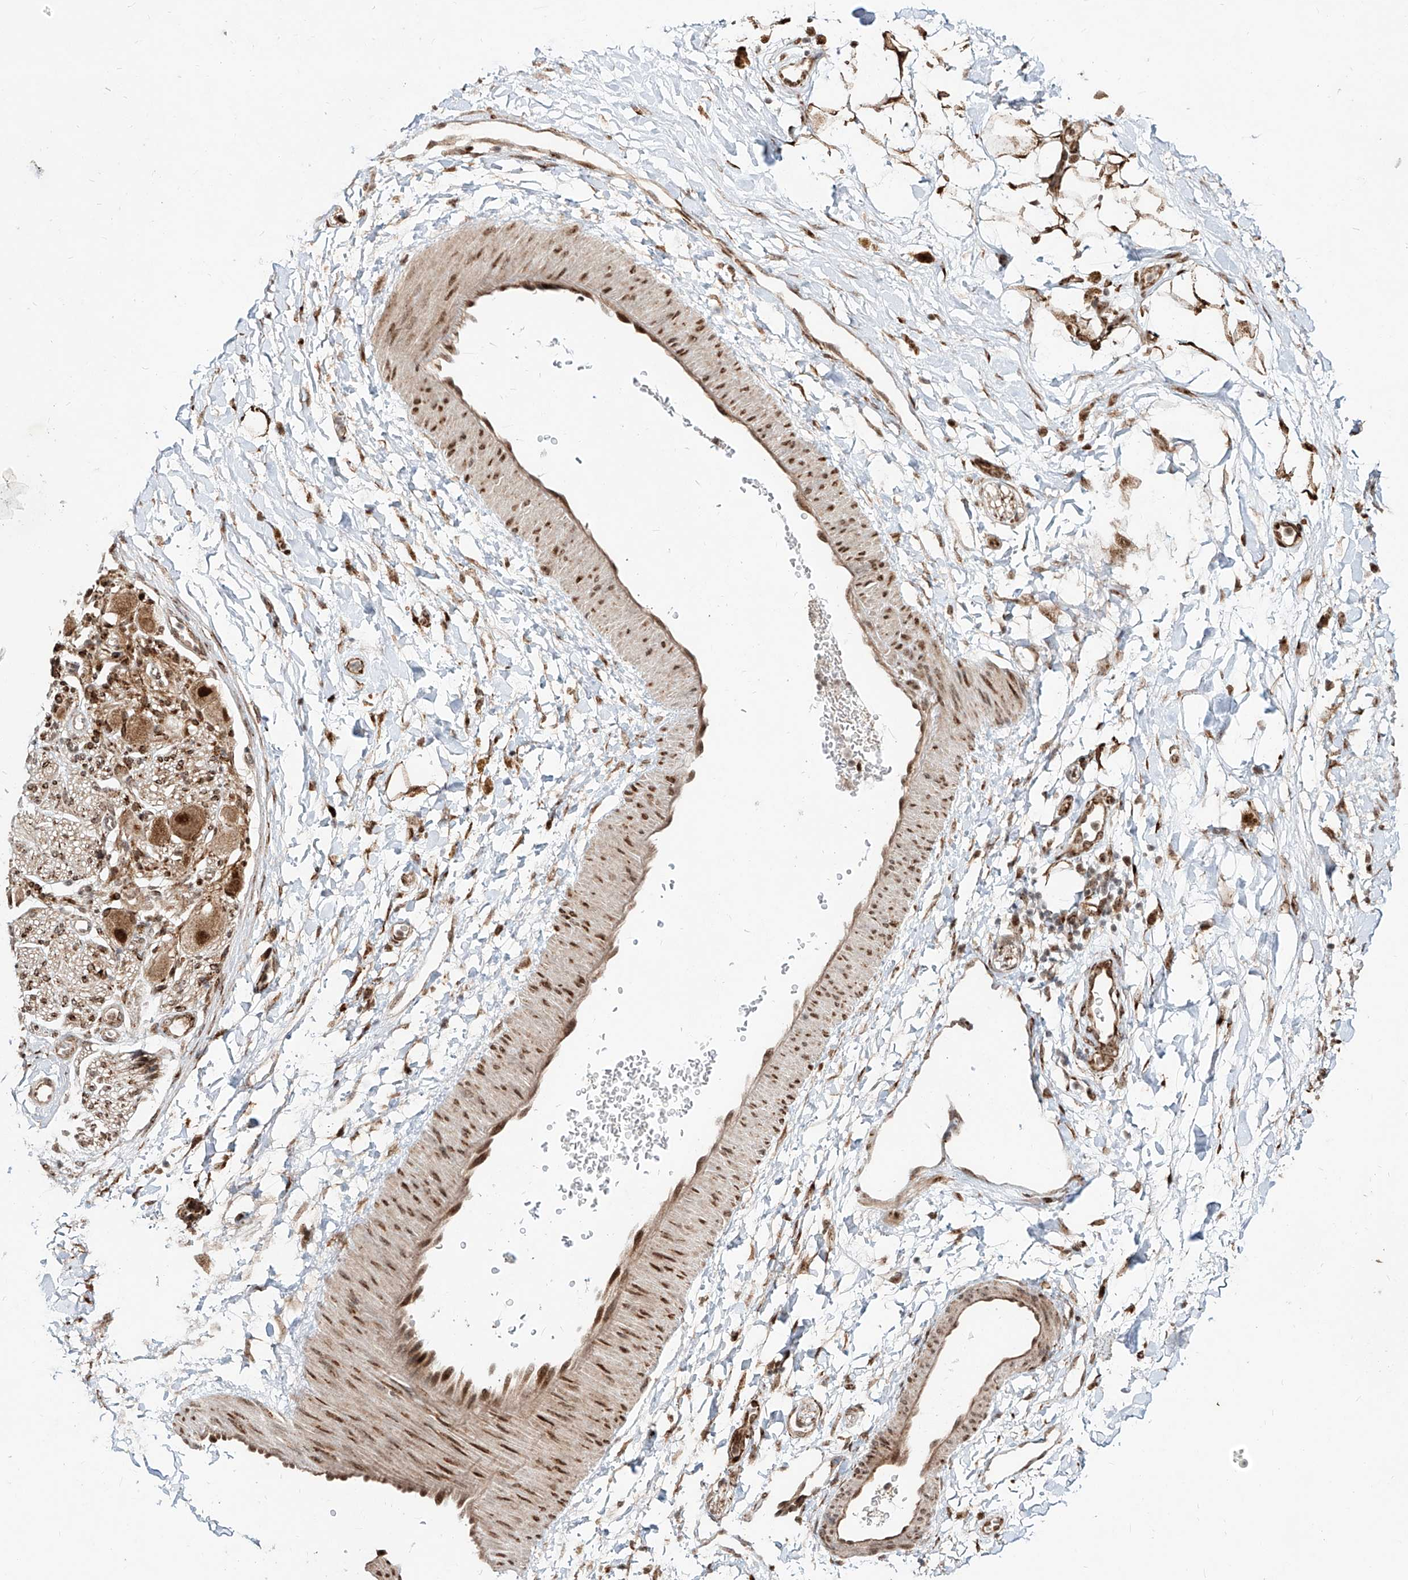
{"staining": {"intensity": "strong", "quantity": ">75%", "location": "cytoplasmic/membranous,nuclear"}, "tissue": "adipose tissue", "cell_type": "Adipocytes", "image_type": "normal", "snomed": [{"axis": "morphology", "description": "Normal tissue, NOS"}, {"axis": "topography", "description": "Kidney"}, {"axis": "topography", "description": "Peripheral nerve tissue"}], "caption": "Human adipose tissue stained with a brown dye shows strong cytoplasmic/membranous,nuclear positive expression in about >75% of adipocytes.", "gene": "ZNF710", "patient": {"sex": "male", "age": 7}}